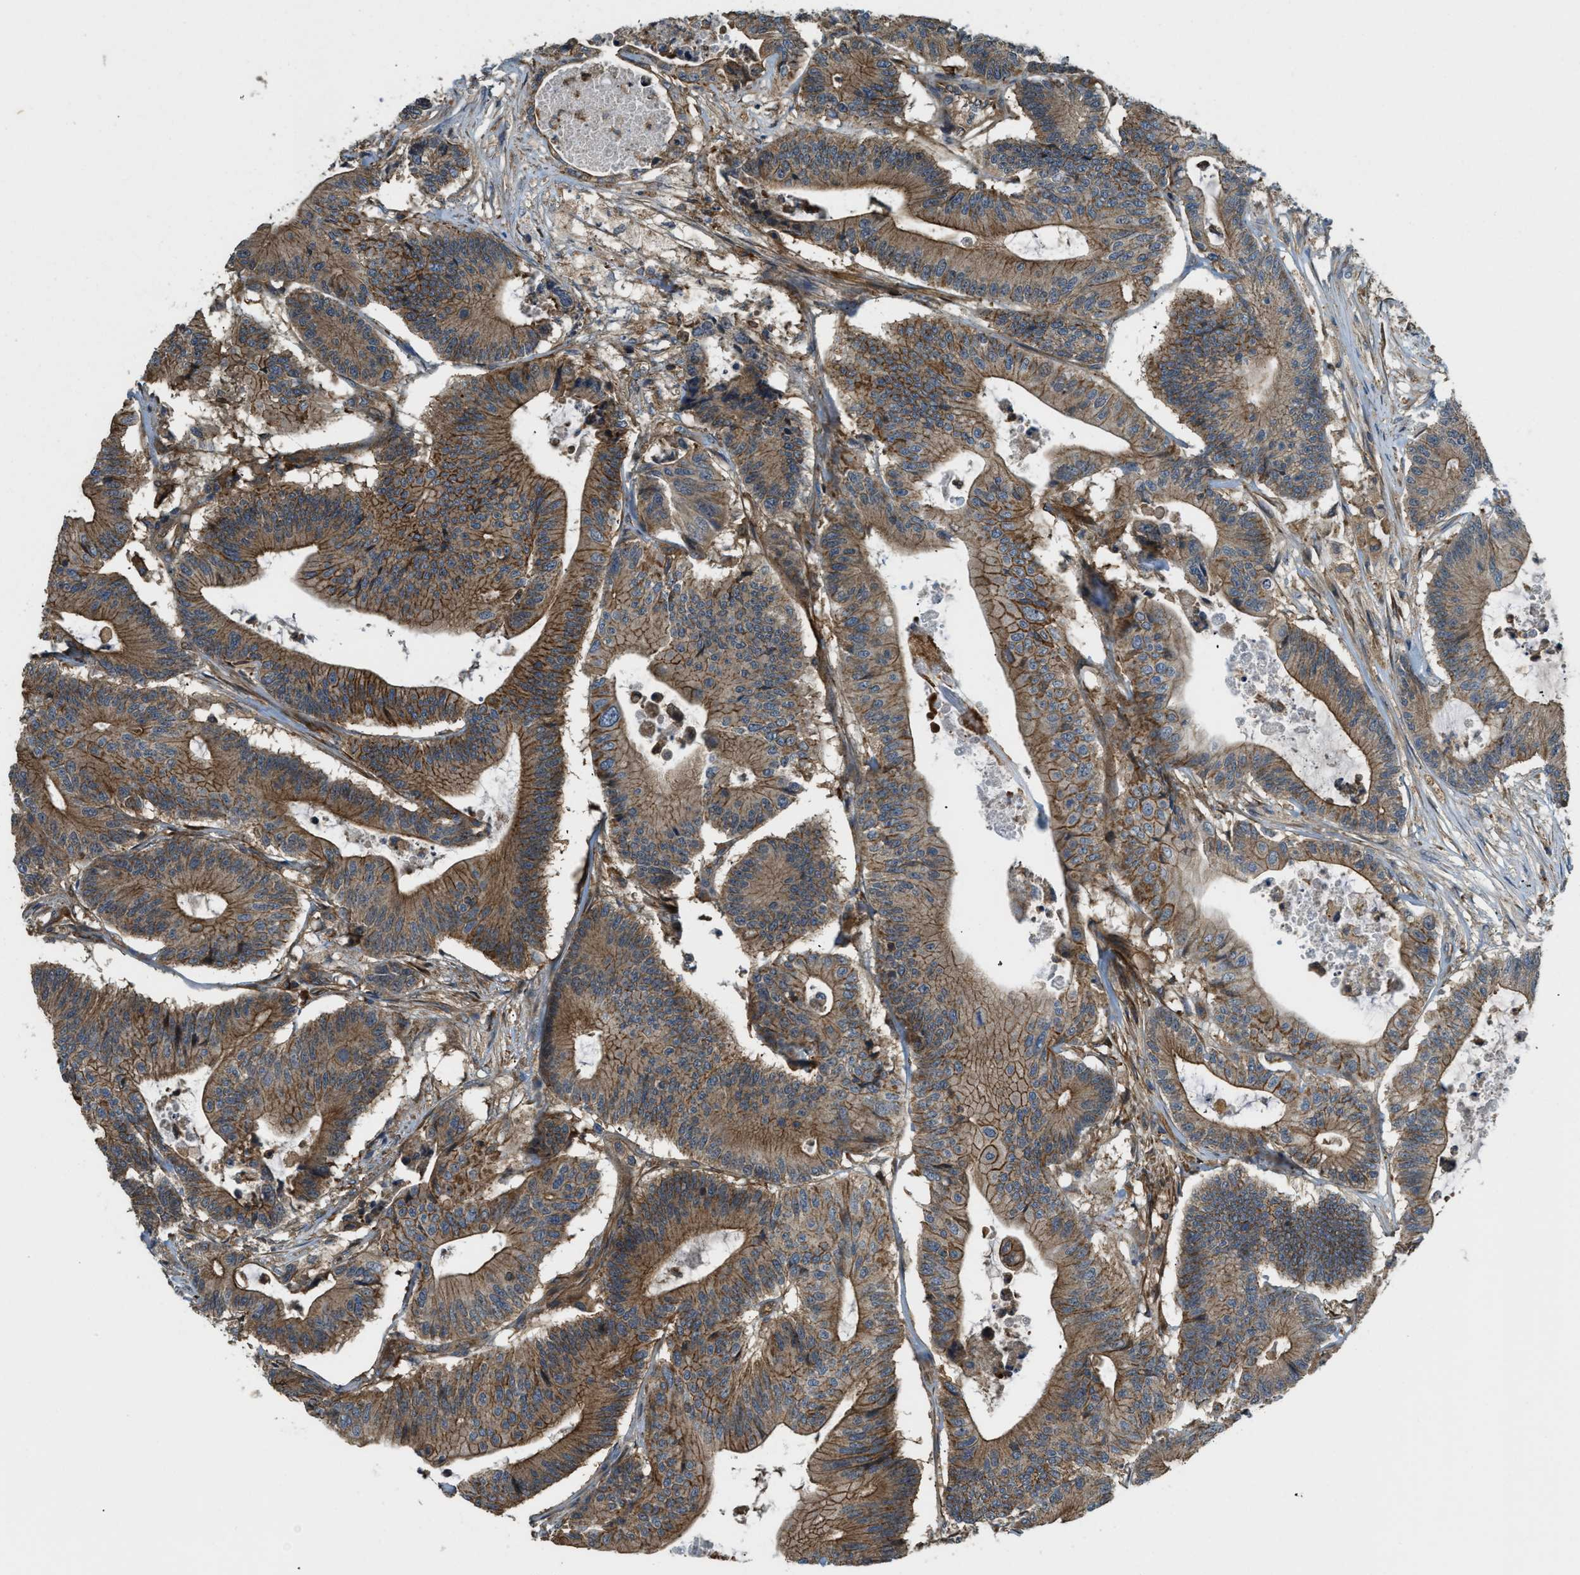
{"staining": {"intensity": "moderate", "quantity": ">75%", "location": "cytoplasmic/membranous"}, "tissue": "colorectal cancer", "cell_type": "Tumor cells", "image_type": "cancer", "snomed": [{"axis": "morphology", "description": "Adenocarcinoma, NOS"}, {"axis": "topography", "description": "Colon"}], "caption": "Immunohistochemistry (IHC) staining of colorectal adenocarcinoma, which displays medium levels of moderate cytoplasmic/membranous expression in about >75% of tumor cells indicating moderate cytoplasmic/membranous protein expression. The staining was performed using DAB (brown) for protein detection and nuclei were counterstained in hematoxylin (blue).", "gene": "BAG4", "patient": {"sex": "female", "age": 84}}